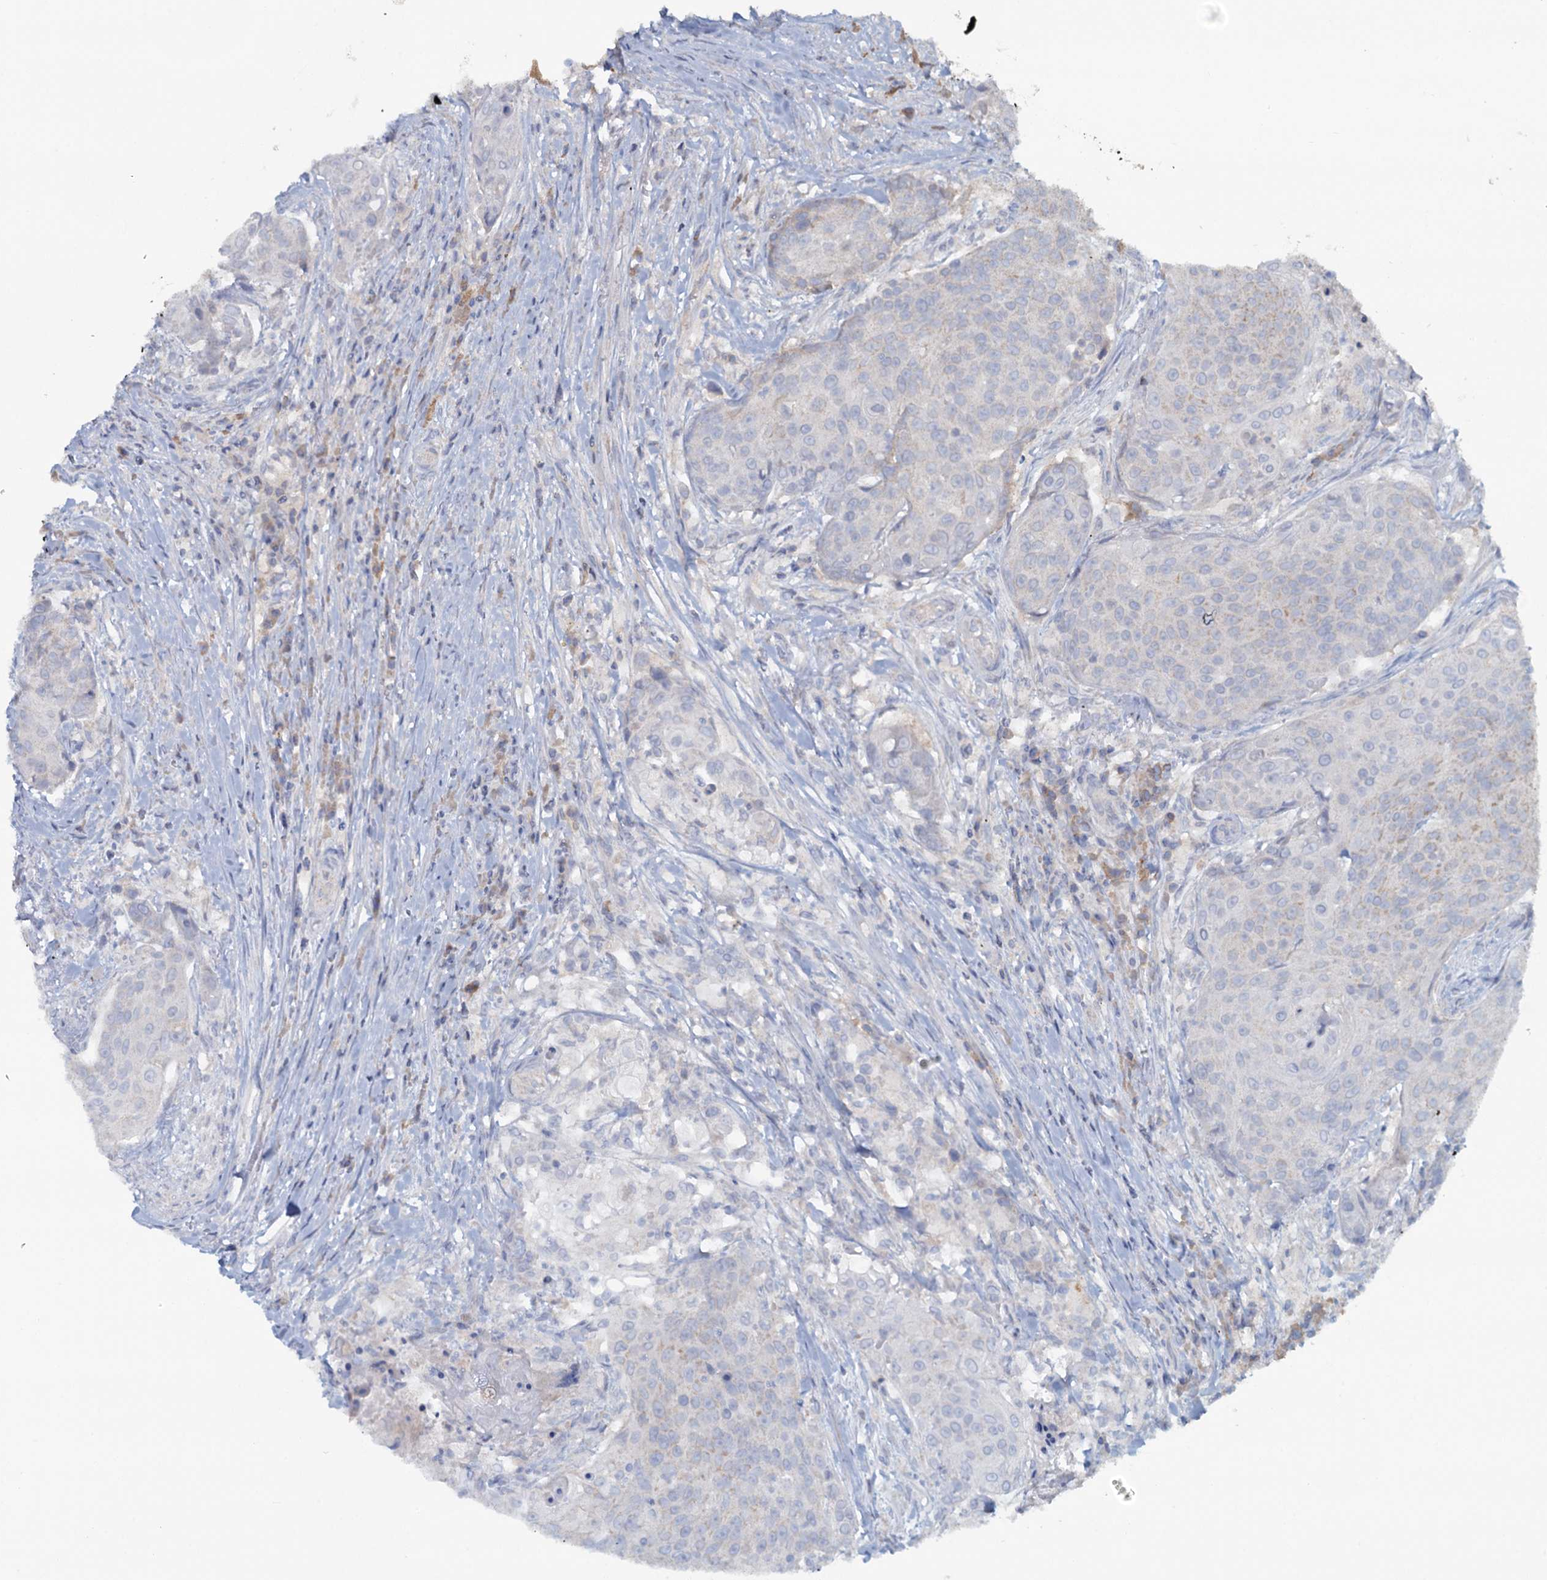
{"staining": {"intensity": "weak", "quantity": "<25%", "location": "cytoplasmic/membranous"}, "tissue": "urothelial cancer", "cell_type": "Tumor cells", "image_type": "cancer", "snomed": [{"axis": "morphology", "description": "Urothelial carcinoma, High grade"}, {"axis": "topography", "description": "Urinary bladder"}], "caption": "This micrograph is of urothelial cancer stained with IHC to label a protein in brown with the nuclei are counter-stained blue. There is no staining in tumor cells.", "gene": "FUNDC1", "patient": {"sex": "female", "age": 63}}